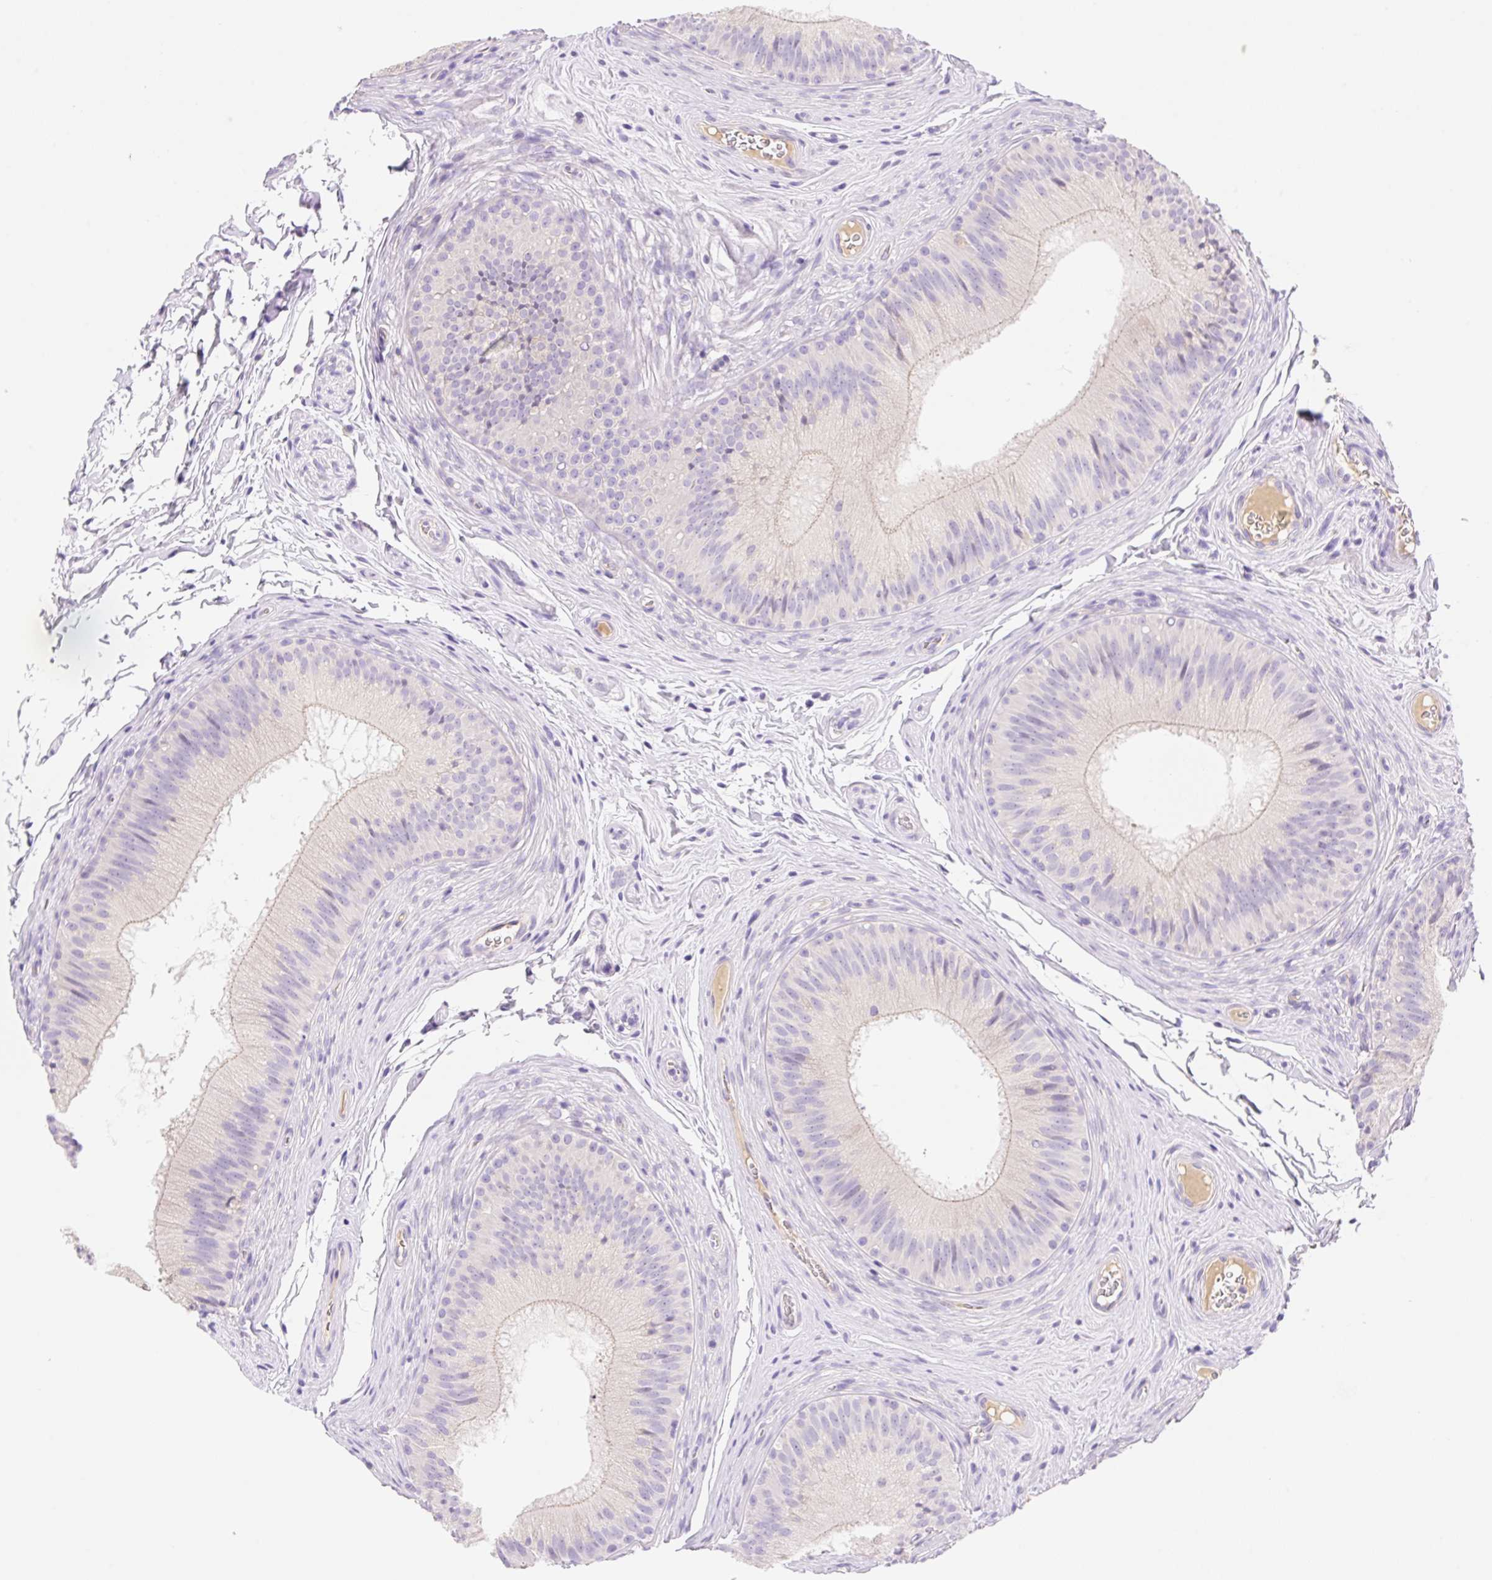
{"staining": {"intensity": "weak", "quantity": "<25%", "location": "cytoplasmic/membranous"}, "tissue": "epididymis", "cell_type": "Glandular cells", "image_type": "normal", "snomed": [{"axis": "morphology", "description": "Normal tissue, NOS"}, {"axis": "topography", "description": "Epididymis"}], "caption": "This is an immunohistochemistry (IHC) micrograph of unremarkable epididymis. There is no staining in glandular cells.", "gene": "DENND5A", "patient": {"sex": "male", "age": 24}}